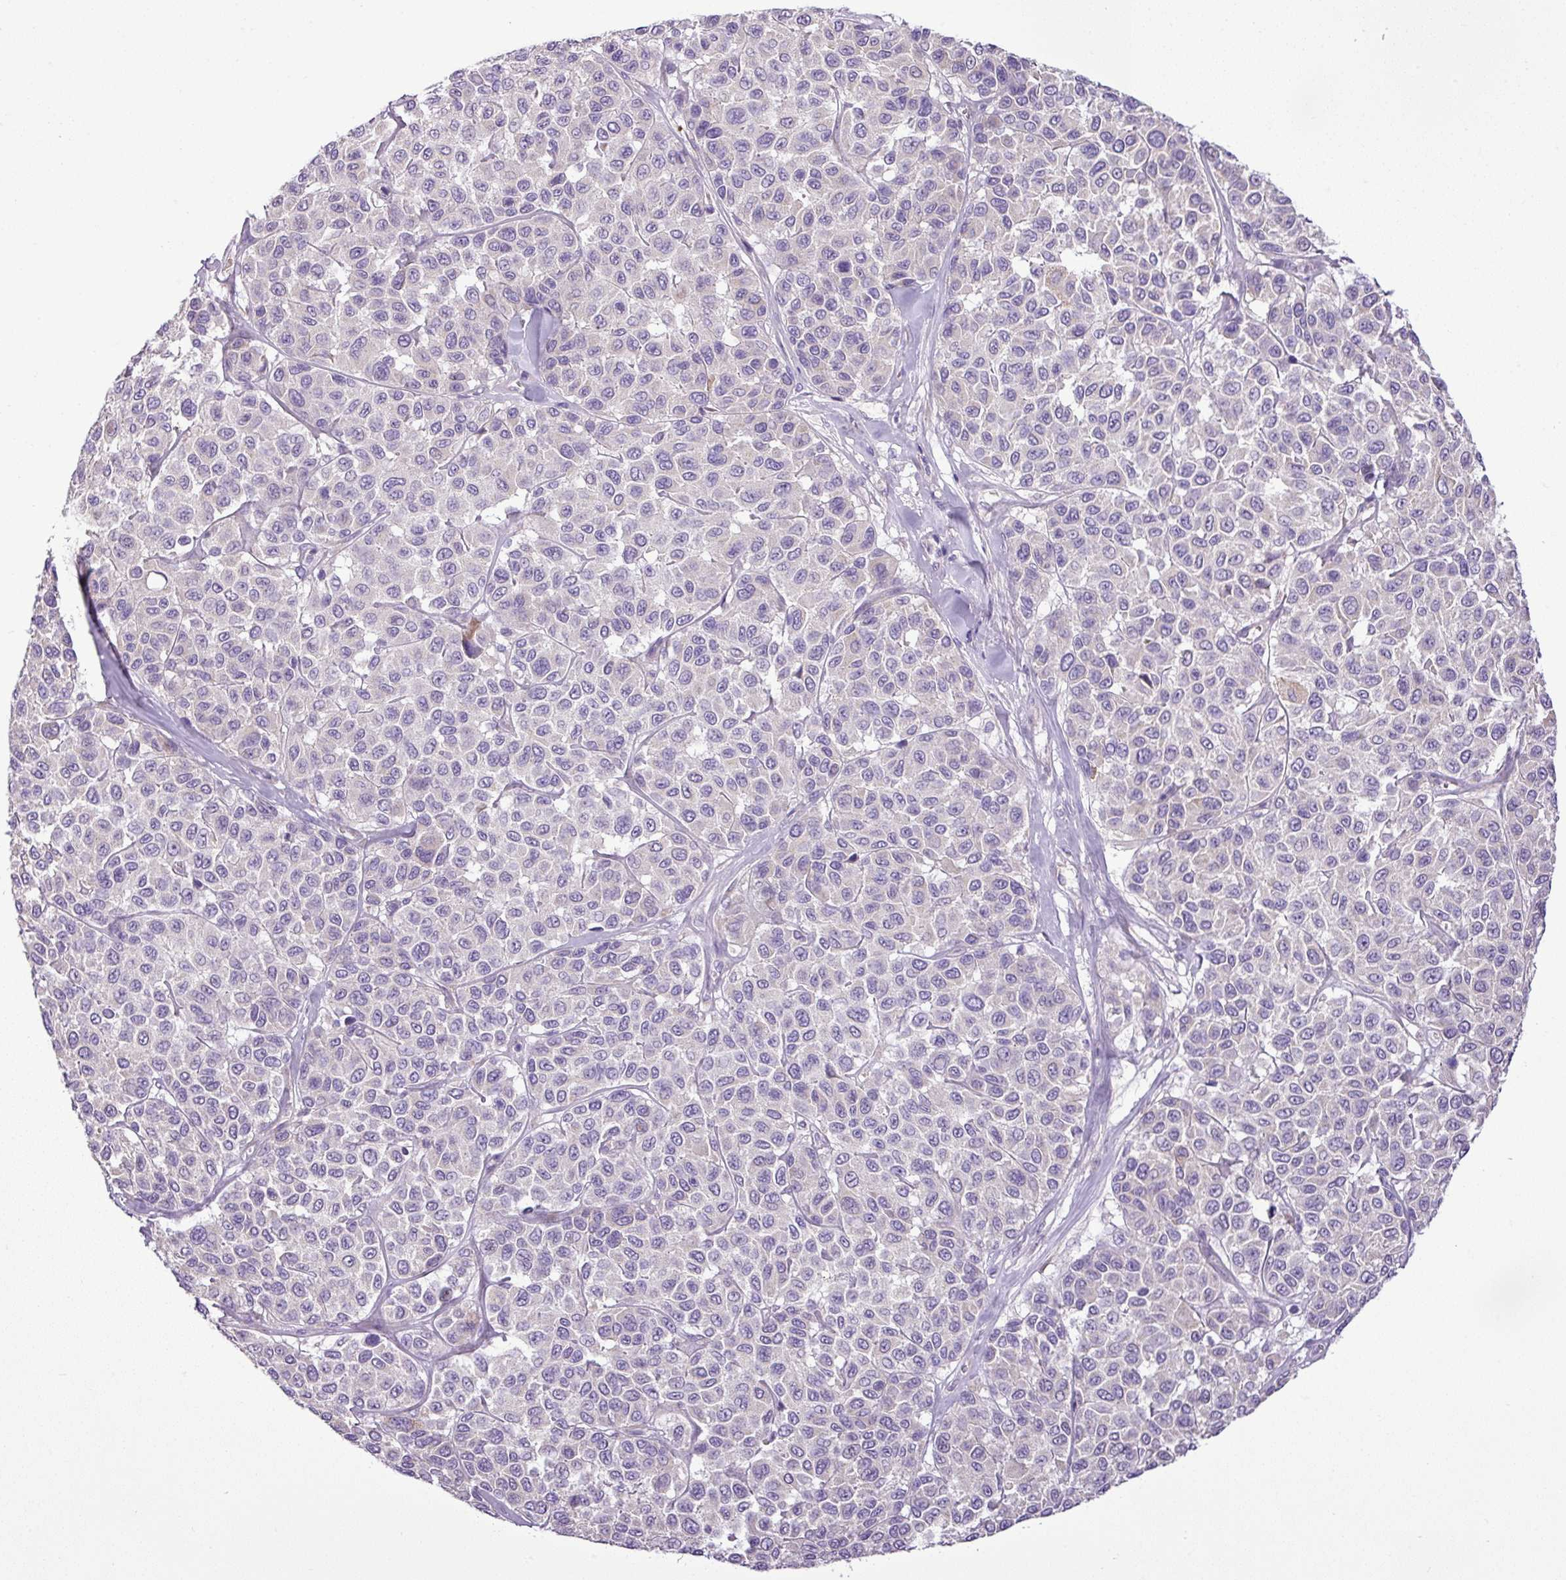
{"staining": {"intensity": "negative", "quantity": "none", "location": "none"}, "tissue": "melanoma", "cell_type": "Tumor cells", "image_type": "cancer", "snomed": [{"axis": "morphology", "description": "Malignant melanoma, NOS"}, {"axis": "topography", "description": "Skin"}], "caption": "Image shows no protein staining in tumor cells of melanoma tissue.", "gene": "MOCS3", "patient": {"sex": "female", "age": 66}}